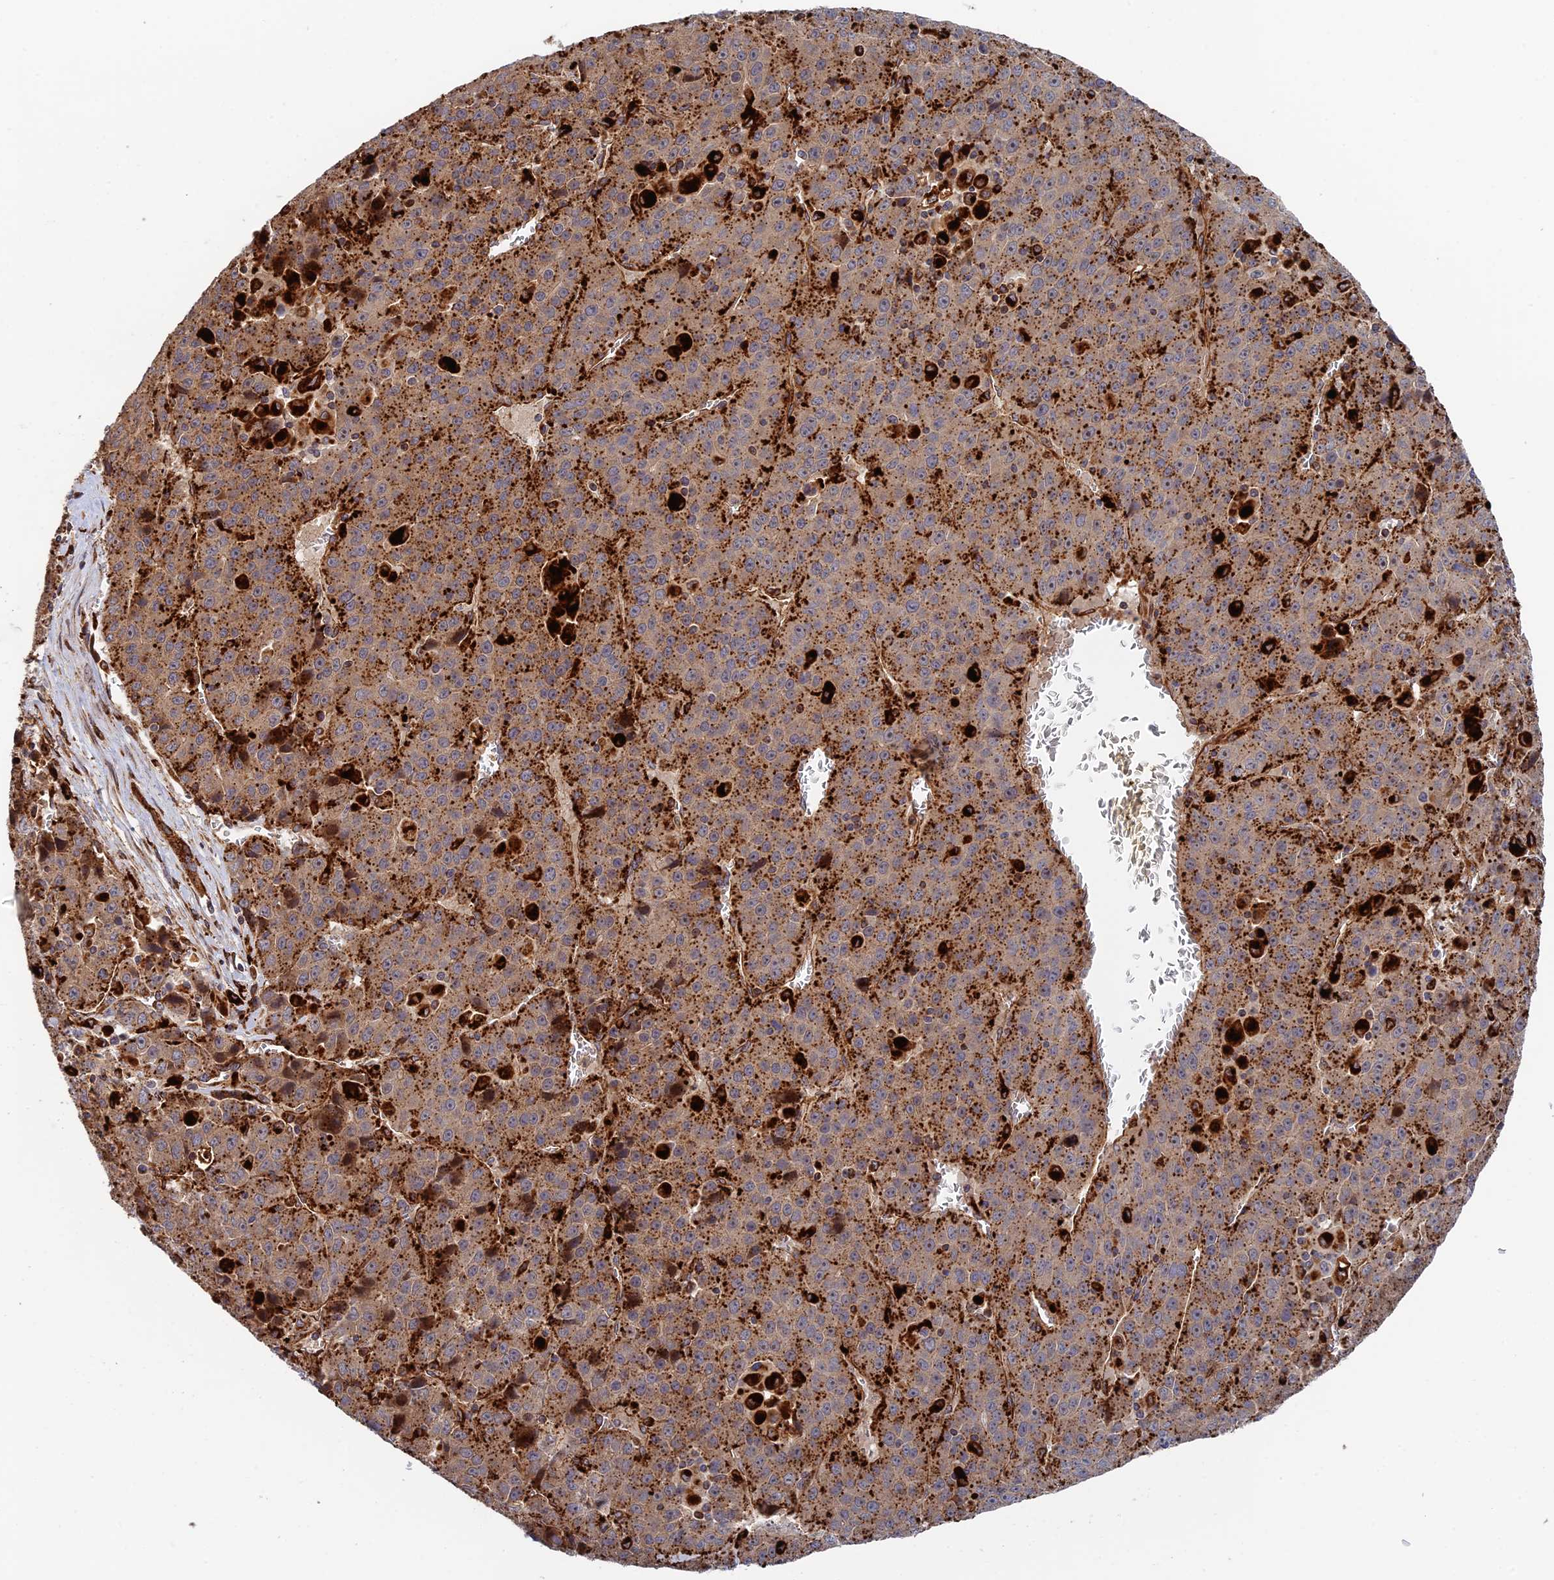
{"staining": {"intensity": "strong", "quantity": ">75%", "location": "cytoplasmic/membranous"}, "tissue": "liver cancer", "cell_type": "Tumor cells", "image_type": "cancer", "snomed": [{"axis": "morphology", "description": "Carcinoma, Hepatocellular, NOS"}, {"axis": "topography", "description": "Liver"}], "caption": "DAB immunohistochemical staining of liver hepatocellular carcinoma shows strong cytoplasmic/membranous protein expression in about >75% of tumor cells.", "gene": "PPP2R3C", "patient": {"sex": "female", "age": 53}}